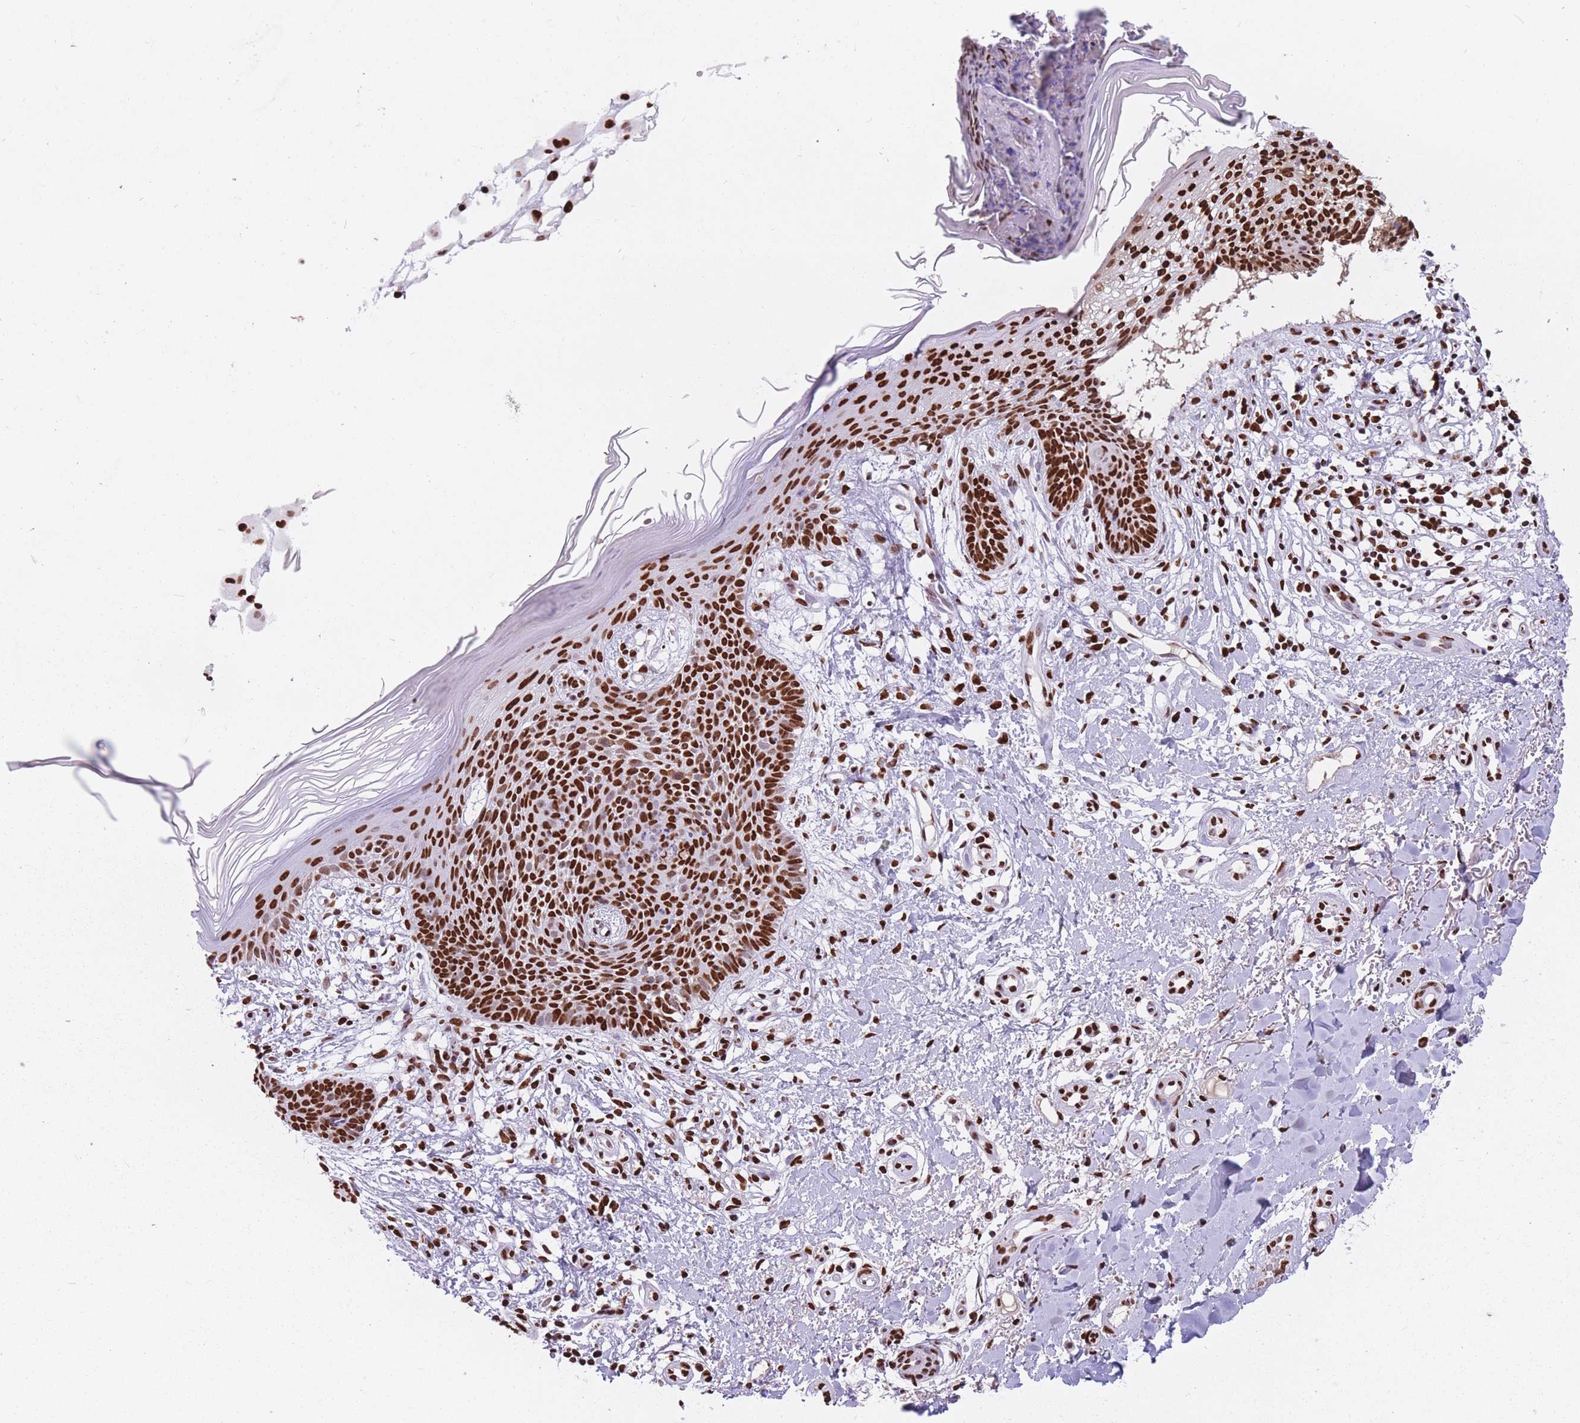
{"staining": {"intensity": "strong", "quantity": ">75%", "location": "nuclear"}, "tissue": "skin cancer", "cell_type": "Tumor cells", "image_type": "cancer", "snomed": [{"axis": "morphology", "description": "Basal cell carcinoma"}, {"axis": "topography", "description": "Skin"}], "caption": "Immunohistochemistry of skin cancer shows high levels of strong nuclear positivity in approximately >75% of tumor cells.", "gene": "HNRNPUL1", "patient": {"sex": "male", "age": 78}}